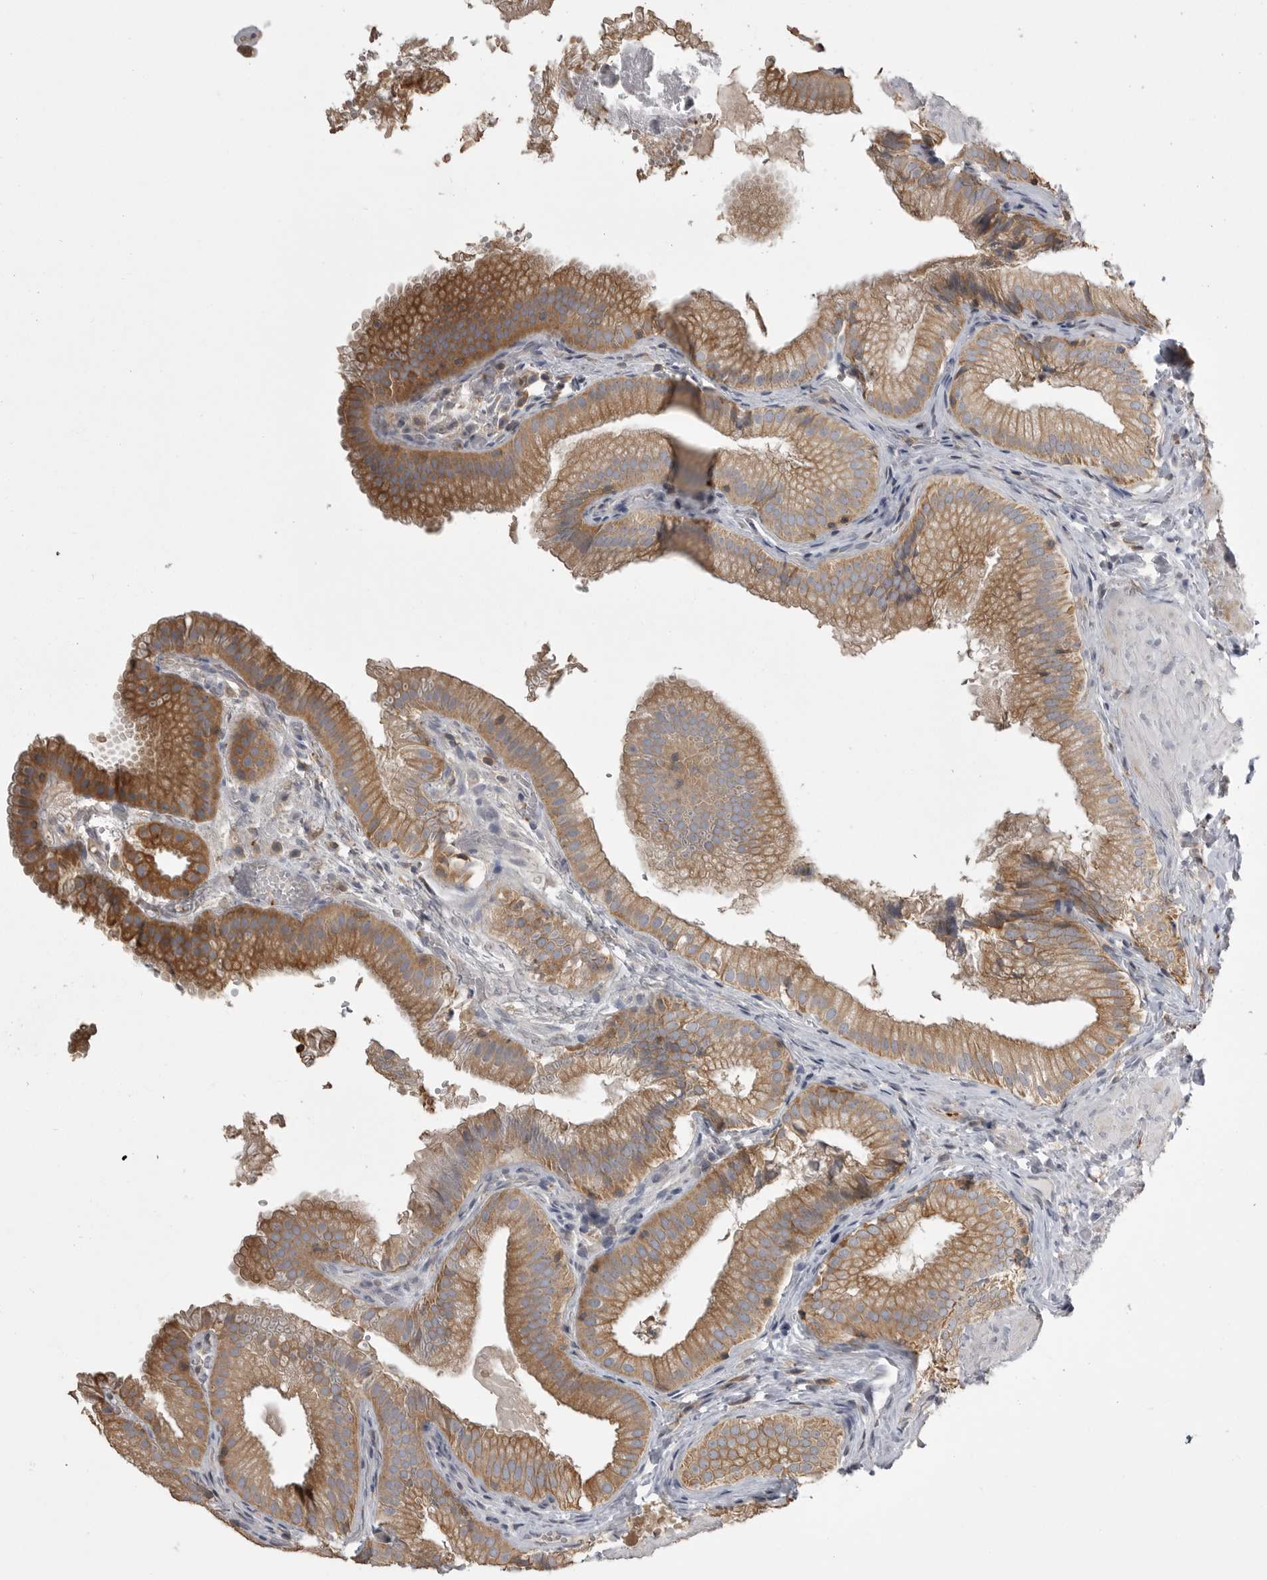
{"staining": {"intensity": "moderate", "quantity": ">75%", "location": "cytoplasmic/membranous"}, "tissue": "gallbladder", "cell_type": "Glandular cells", "image_type": "normal", "snomed": [{"axis": "morphology", "description": "Normal tissue, NOS"}, {"axis": "topography", "description": "Gallbladder"}], "caption": "Brown immunohistochemical staining in normal gallbladder demonstrates moderate cytoplasmic/membranous staining in approximately >75% of glandular cells.", "gene": "CMTM6", "patient": {"sex": "female", "age": 30}}